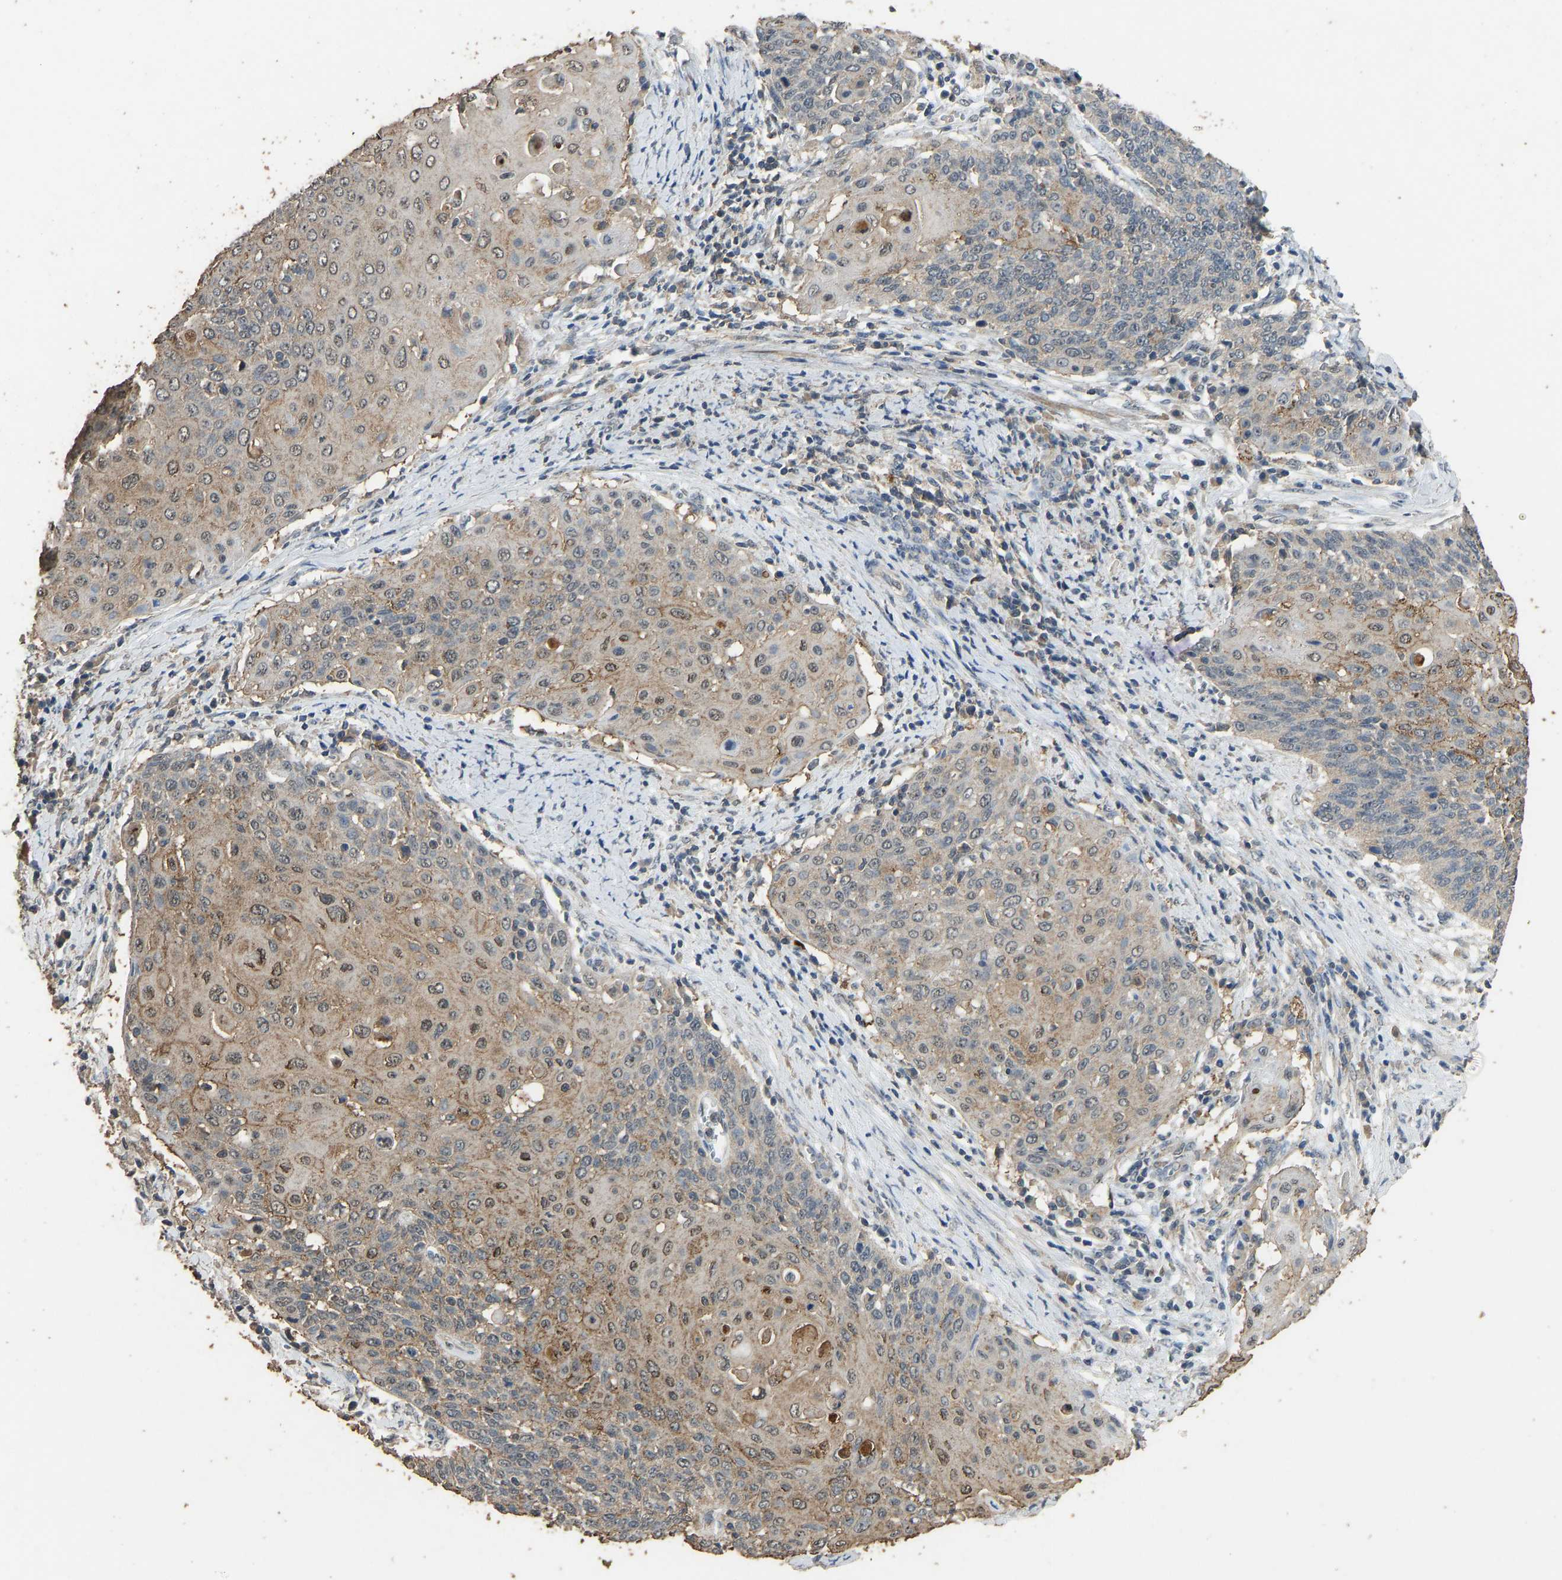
{"staining": {"intensity": "weak", "quantity": "25%-75%", "location": "cytoplasmic/membranous"}, "tissue": "cervical cancer", "cell_type": "Tumor cells", "image_type": "cancer", "snomed": [{"axis": "morphology", "description": "Squamous cell carcinoma, NOS"}, {"axis": "topography", "description": "Cervix"}], "caption": "Immunohistochemistry image of human cervical cancer (squamous cell carcinoma) stained for a protein (brown), which exhibits low levels of weak cytoplasmic/membranous expression in approximately 25%-75% of tumor cells.", "gene": "CIDEC", "patient": {"sex": "female", "age": 39}}